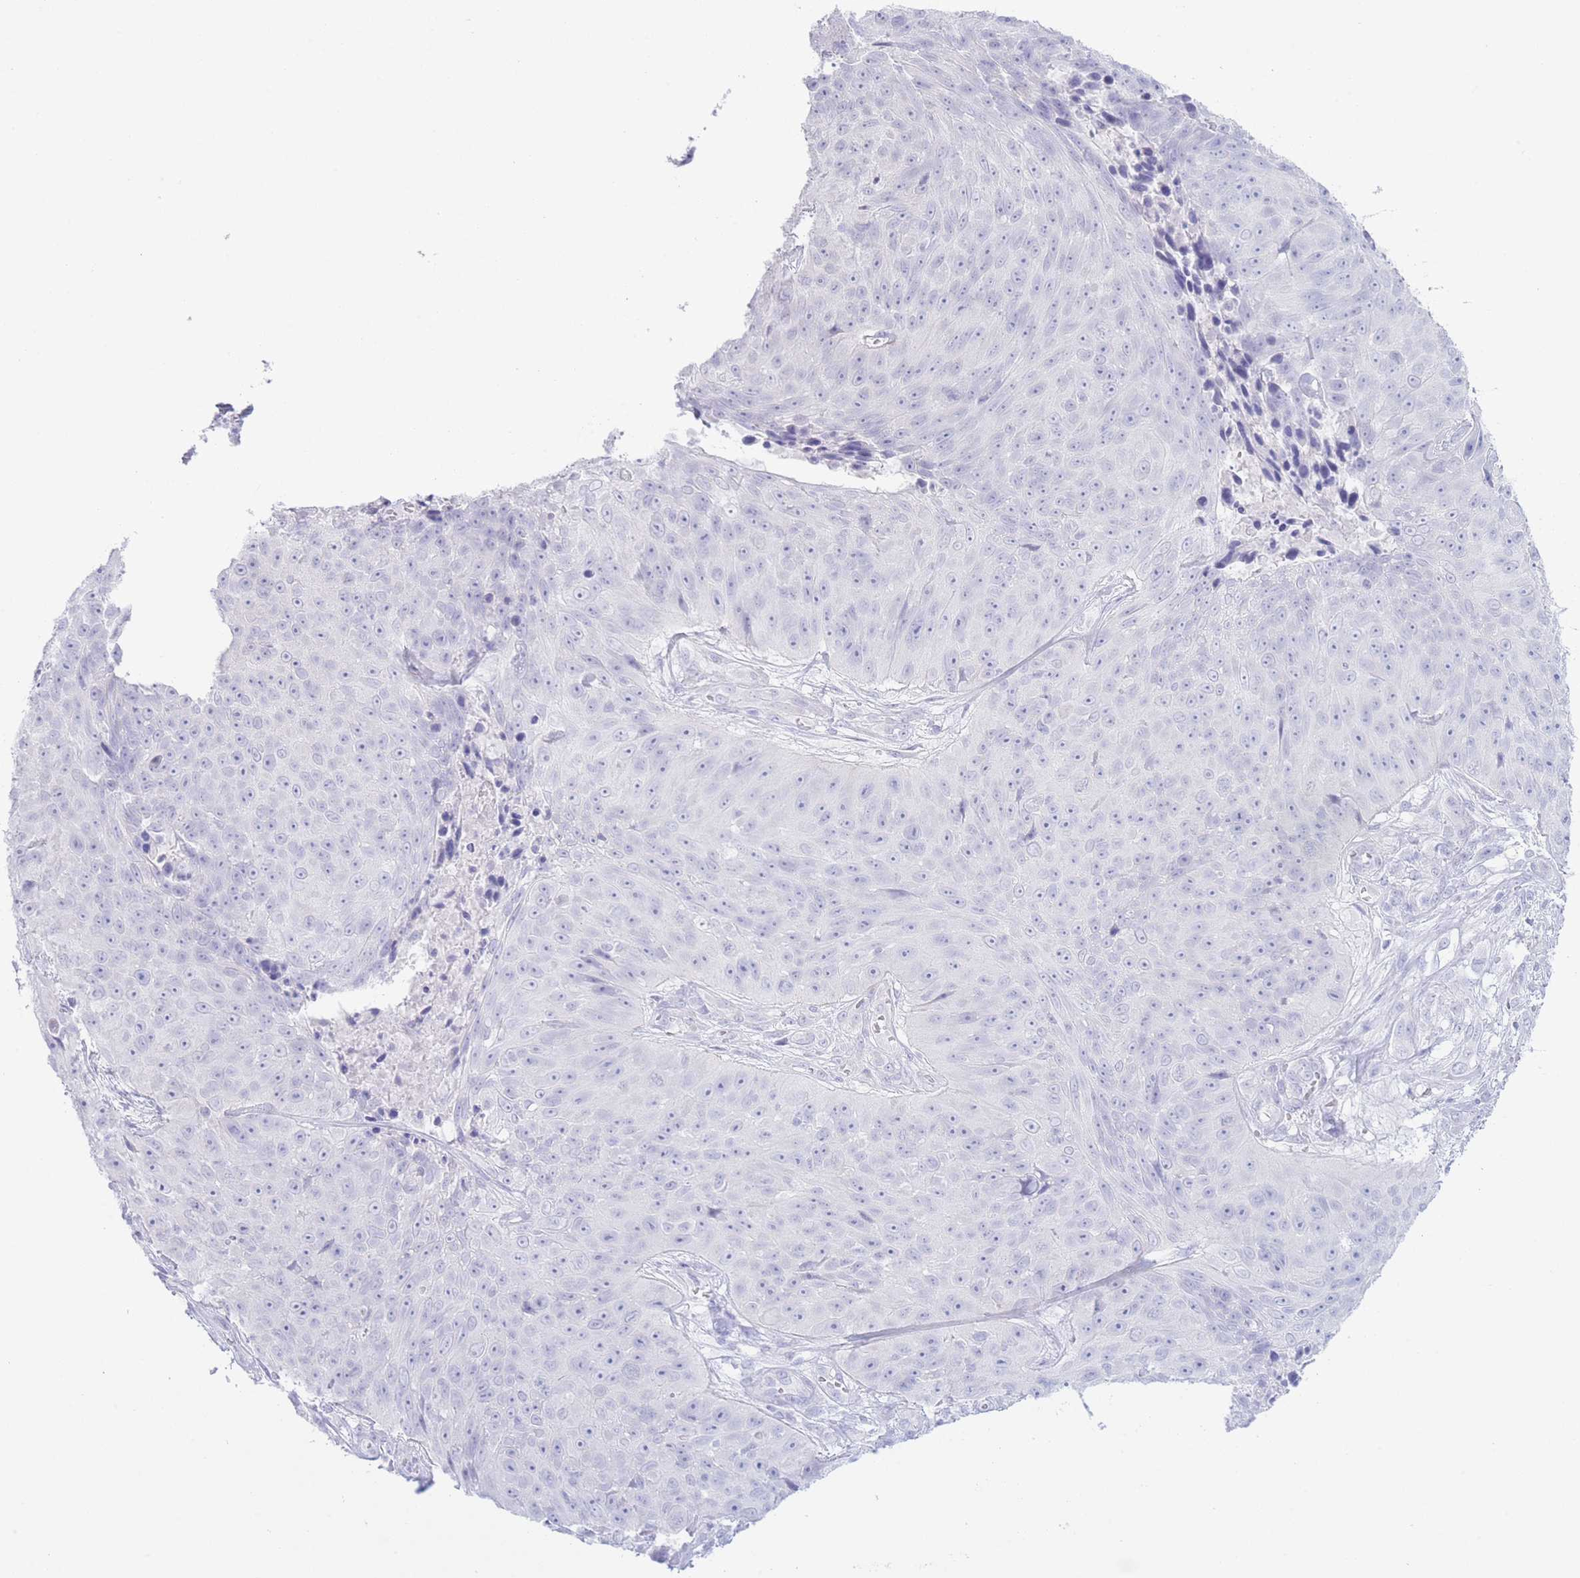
{"staining": {"intensity": "negative", "quantity": "none", "location": "none"}, "tissue": "skin cancer", "cell_type": "Tumor cells", "image_type": "cancer", "snomed": [{"axis": "morphology", "description": "Squamous cell carcinoma, NOS"}, {"axis": "topography", "description": "Skin"}], "caption": "A histopathology image of human squamous cell carcinoma (skin) is negative for staining in tumor cells. (Stains: DAB (3,3'-diaminobenzidine) IHC with hematoxylin counter stain, Microscopy: brightfield microscopy at high magnification).", "gene": "PKLR", "patient": {"sex": "female", "age": 87}}